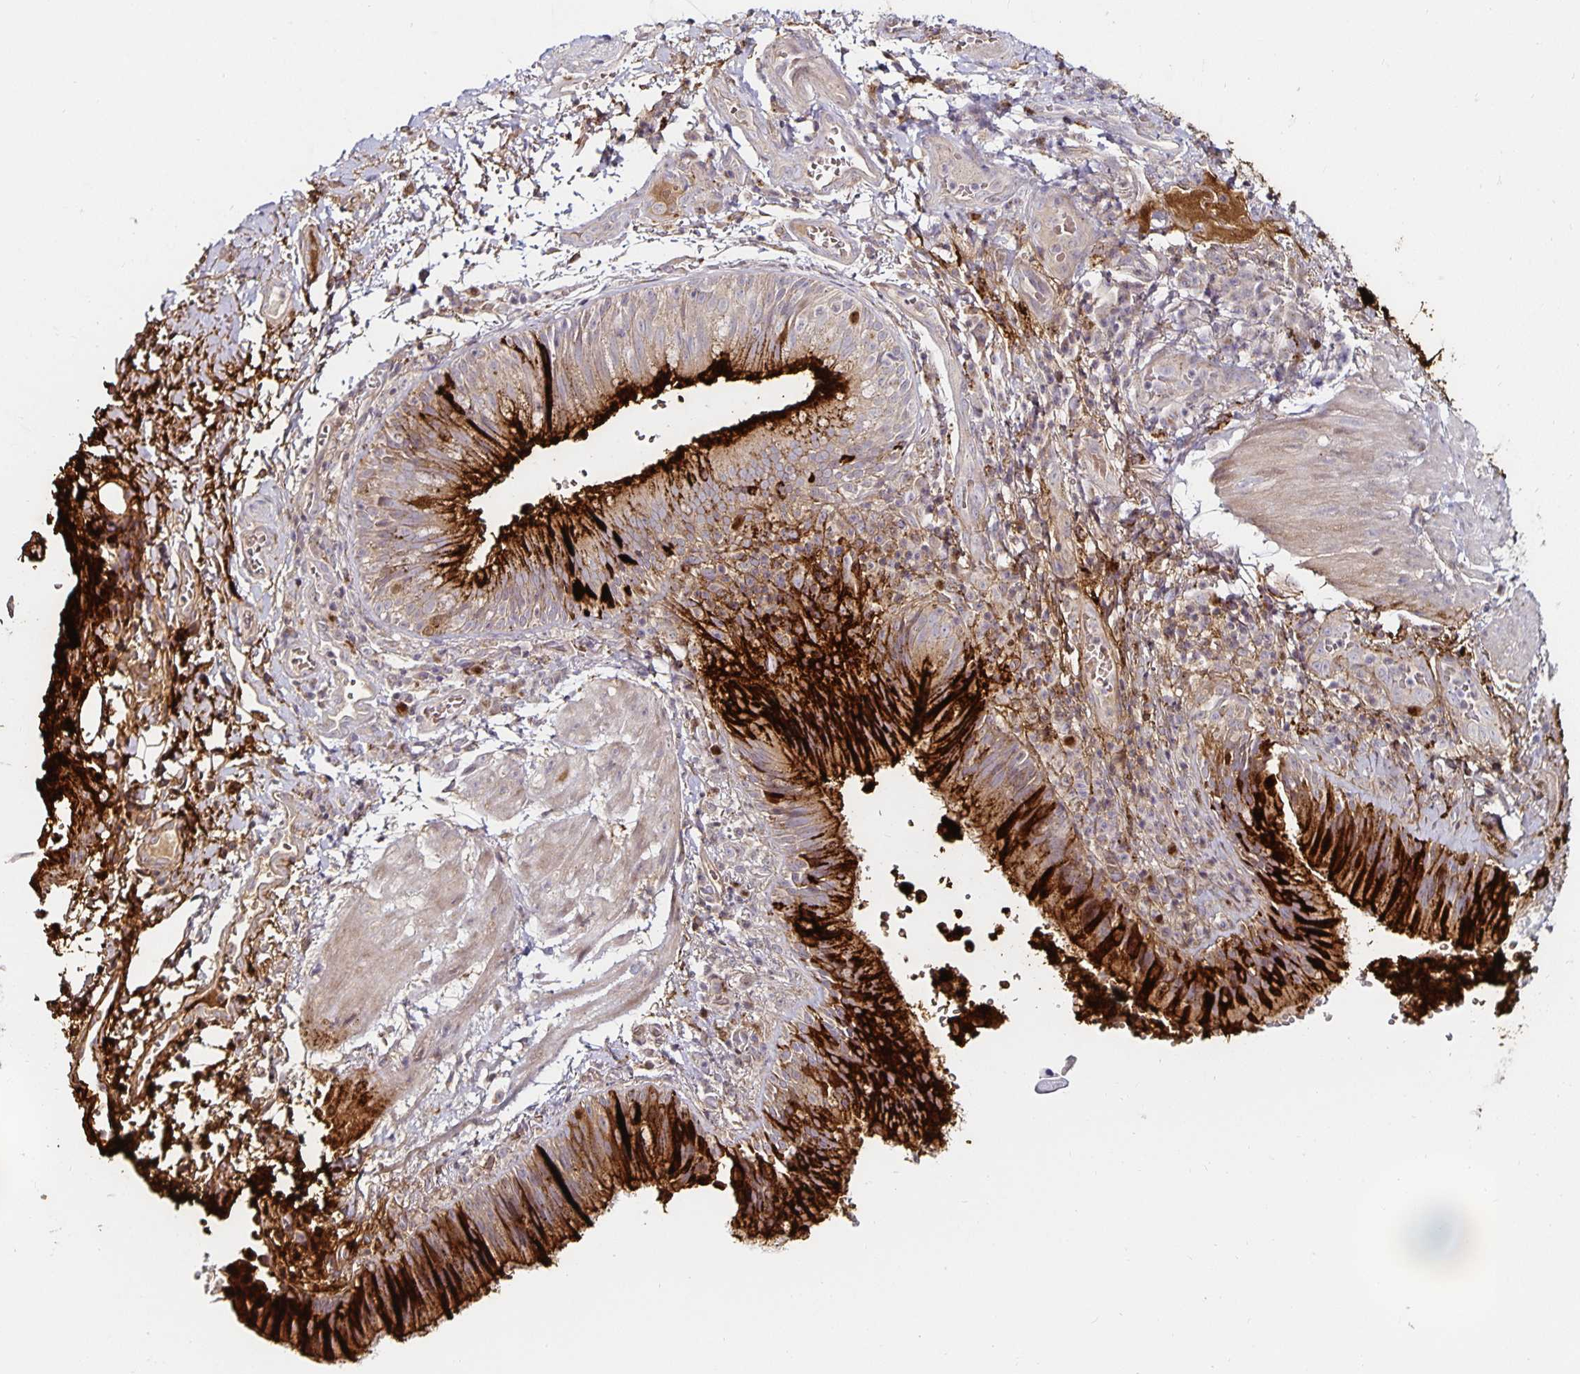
{"staining": {"intensity": "strong", "quantity": "25%-75%", "location": "cytoplasmic/membranous"}, "tissue": "bronchus", "cell_type": "Respiratory epithelial cells", "image_type": "normal", "snomed": [{"axis": "morphology", "description": "Normal tissue, NOS"}, {"axis": "topography", "description": "Lymph node"}, {"axis": "topography", "description": "Bronchus"}], "caption": "The histopathology image reveals immunohistochemical staining of benign bronchus. There is strong cytoplasmic/membranous positivity is appreciated in about 25%-75% of respiratory epithelial cells.", "gene": "ANLN", "patient": {"sex": "male", "age": 56}}